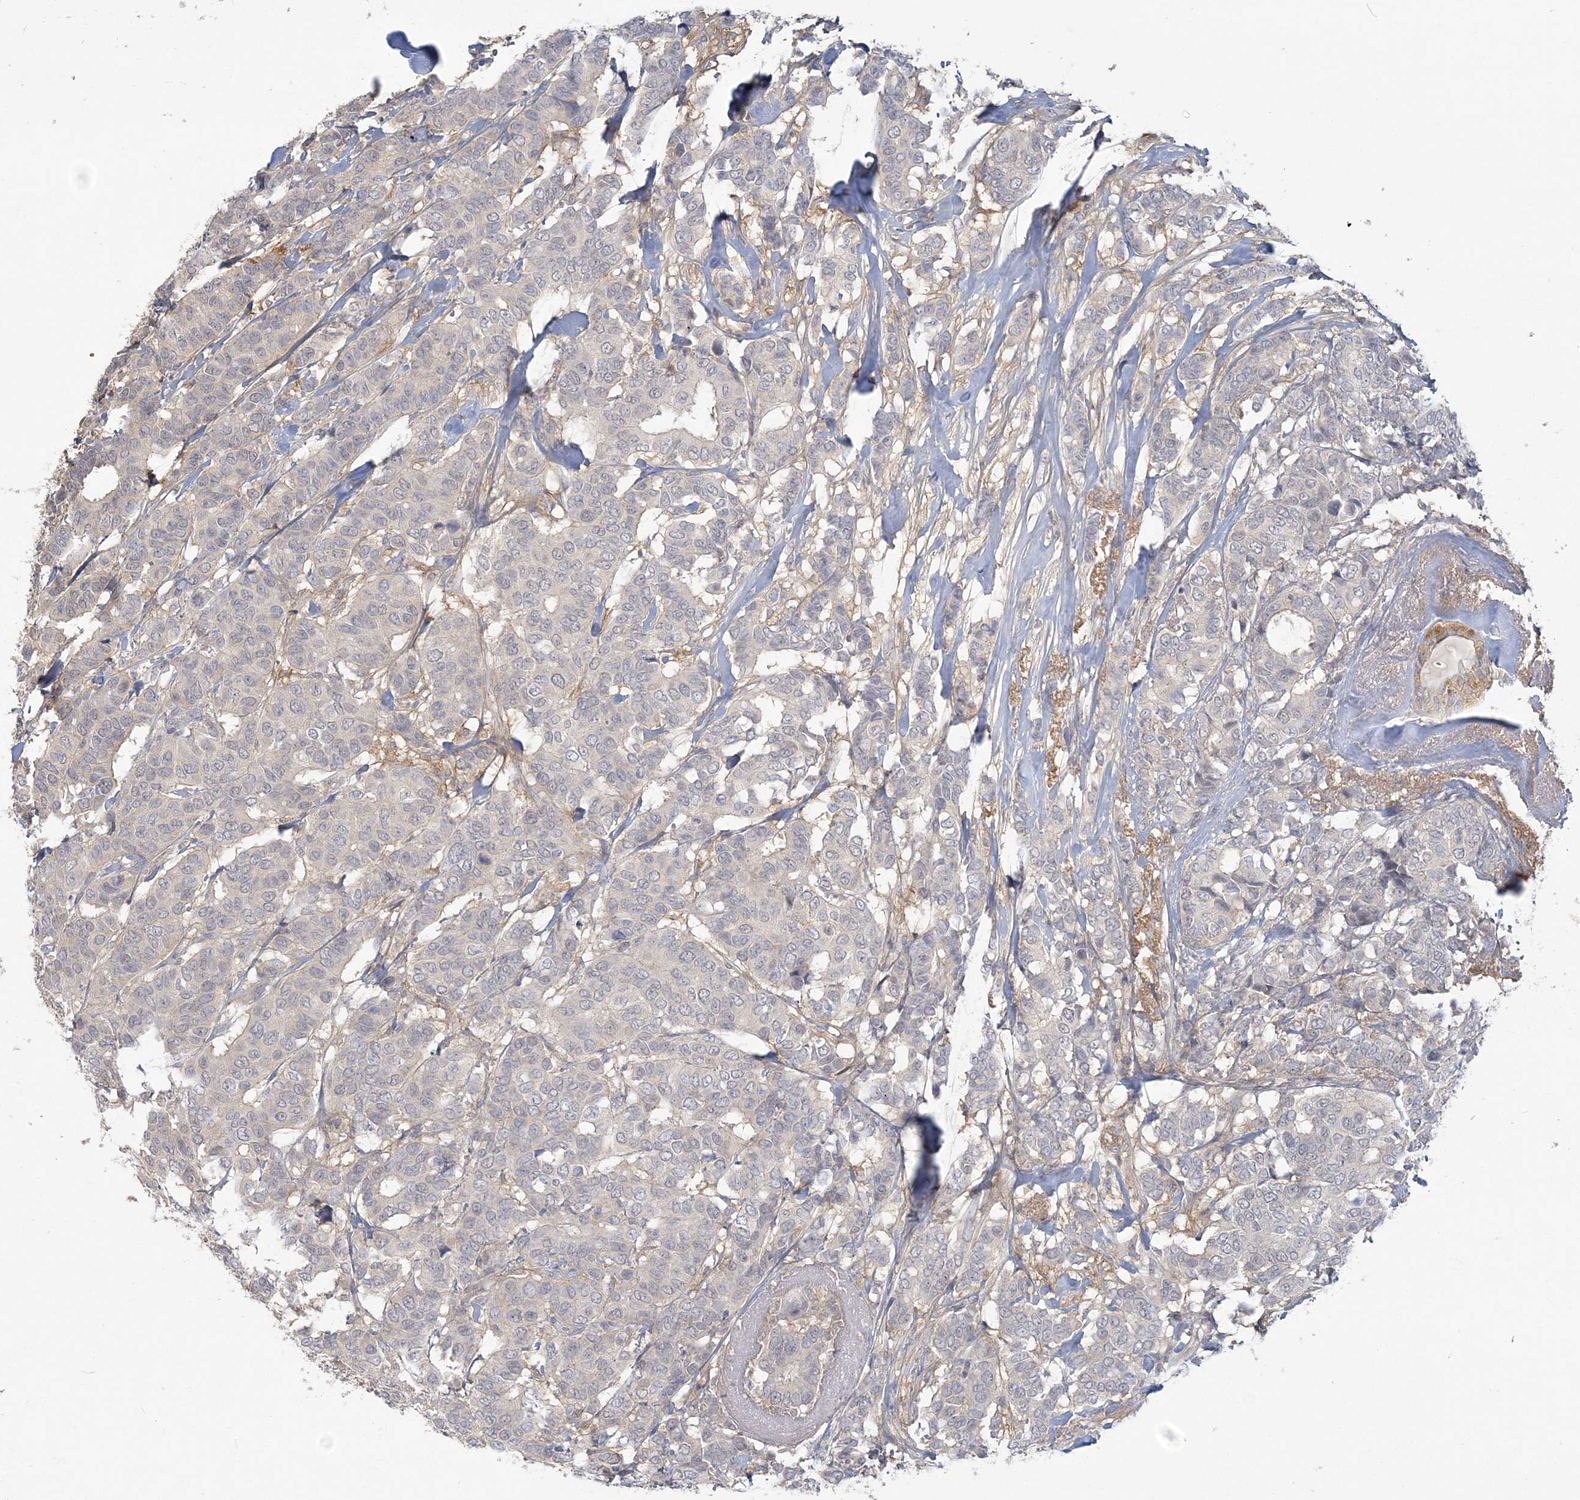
{"staining": {"intensity": "negative", "quantity": "none", "location": "none"}, "tissue": "breast cancer", "cell_type": "Tumor cells", "image_type": "cancer", "snomed": [{"axis": "morphology", "description": "Duct carcinoma"}, {"axis": "topography", "description": "Breast"}], "caption": "Breast cancer (invasive ductal carcinoma) stained for a protein using immunohistochemistry reveals no staining tumor cells.", "gene": "ANKS1A", "patient": {"sex": "female", "age": 87}}